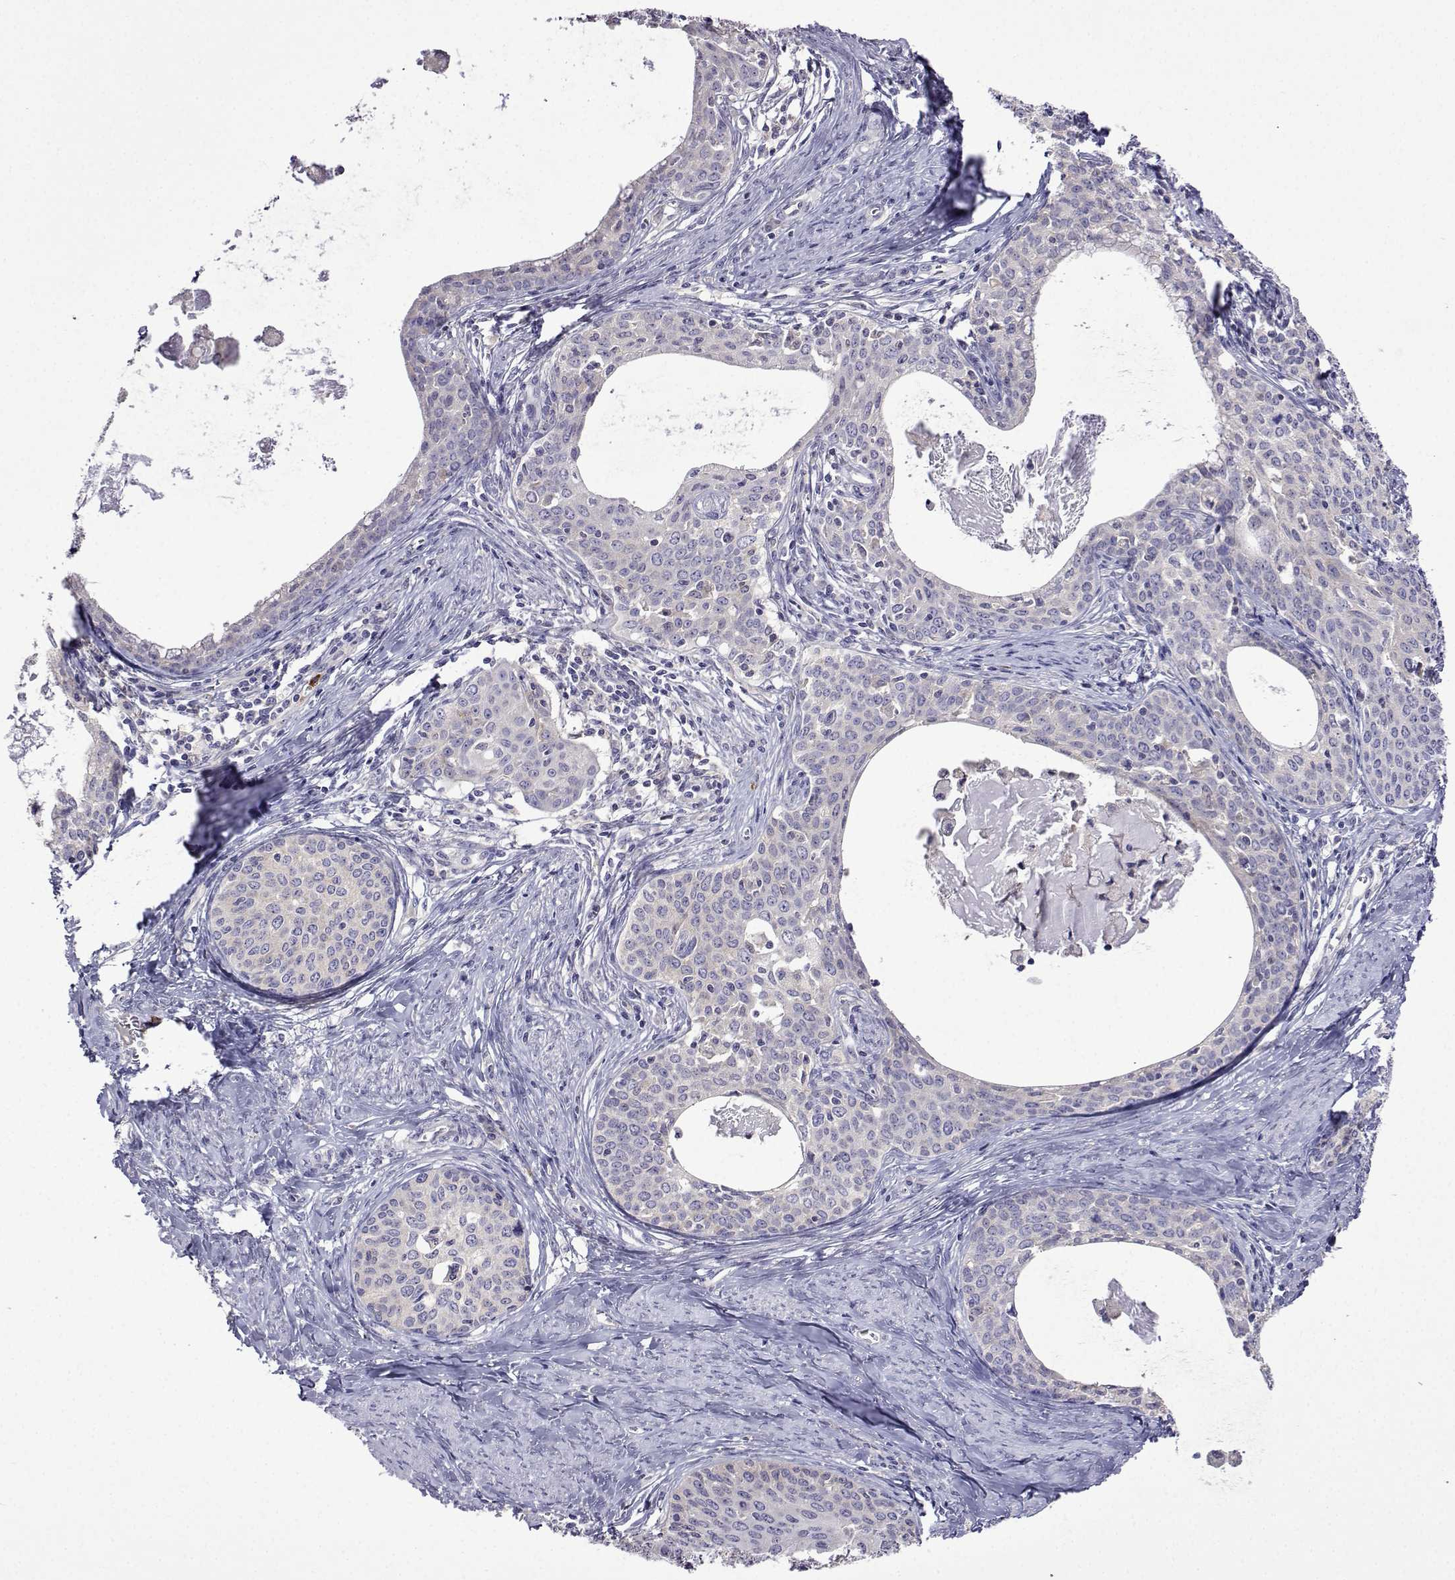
{"staining": {"intensity": "negative", "quantity": "none", "location": "none"}, "tissue": "cervical cancer", "cell_type": "Tumor cells", "image_type": "cancer", "snomed": [{"axis": "morphology", "description": "Squamous cell carcinoma, NOS"}, {"axis": "morphology", "description": "Adenocarcinoma, NOS"}, {"axis": "topography", "description": "Cervix"}], "caption": "DAB immunohistochemical staining of human cervical adenocarcinoma shows no significant expression in tumor cells.", "gene": "SULT2A1", "patient": {"sex": "female", "age": 52}}